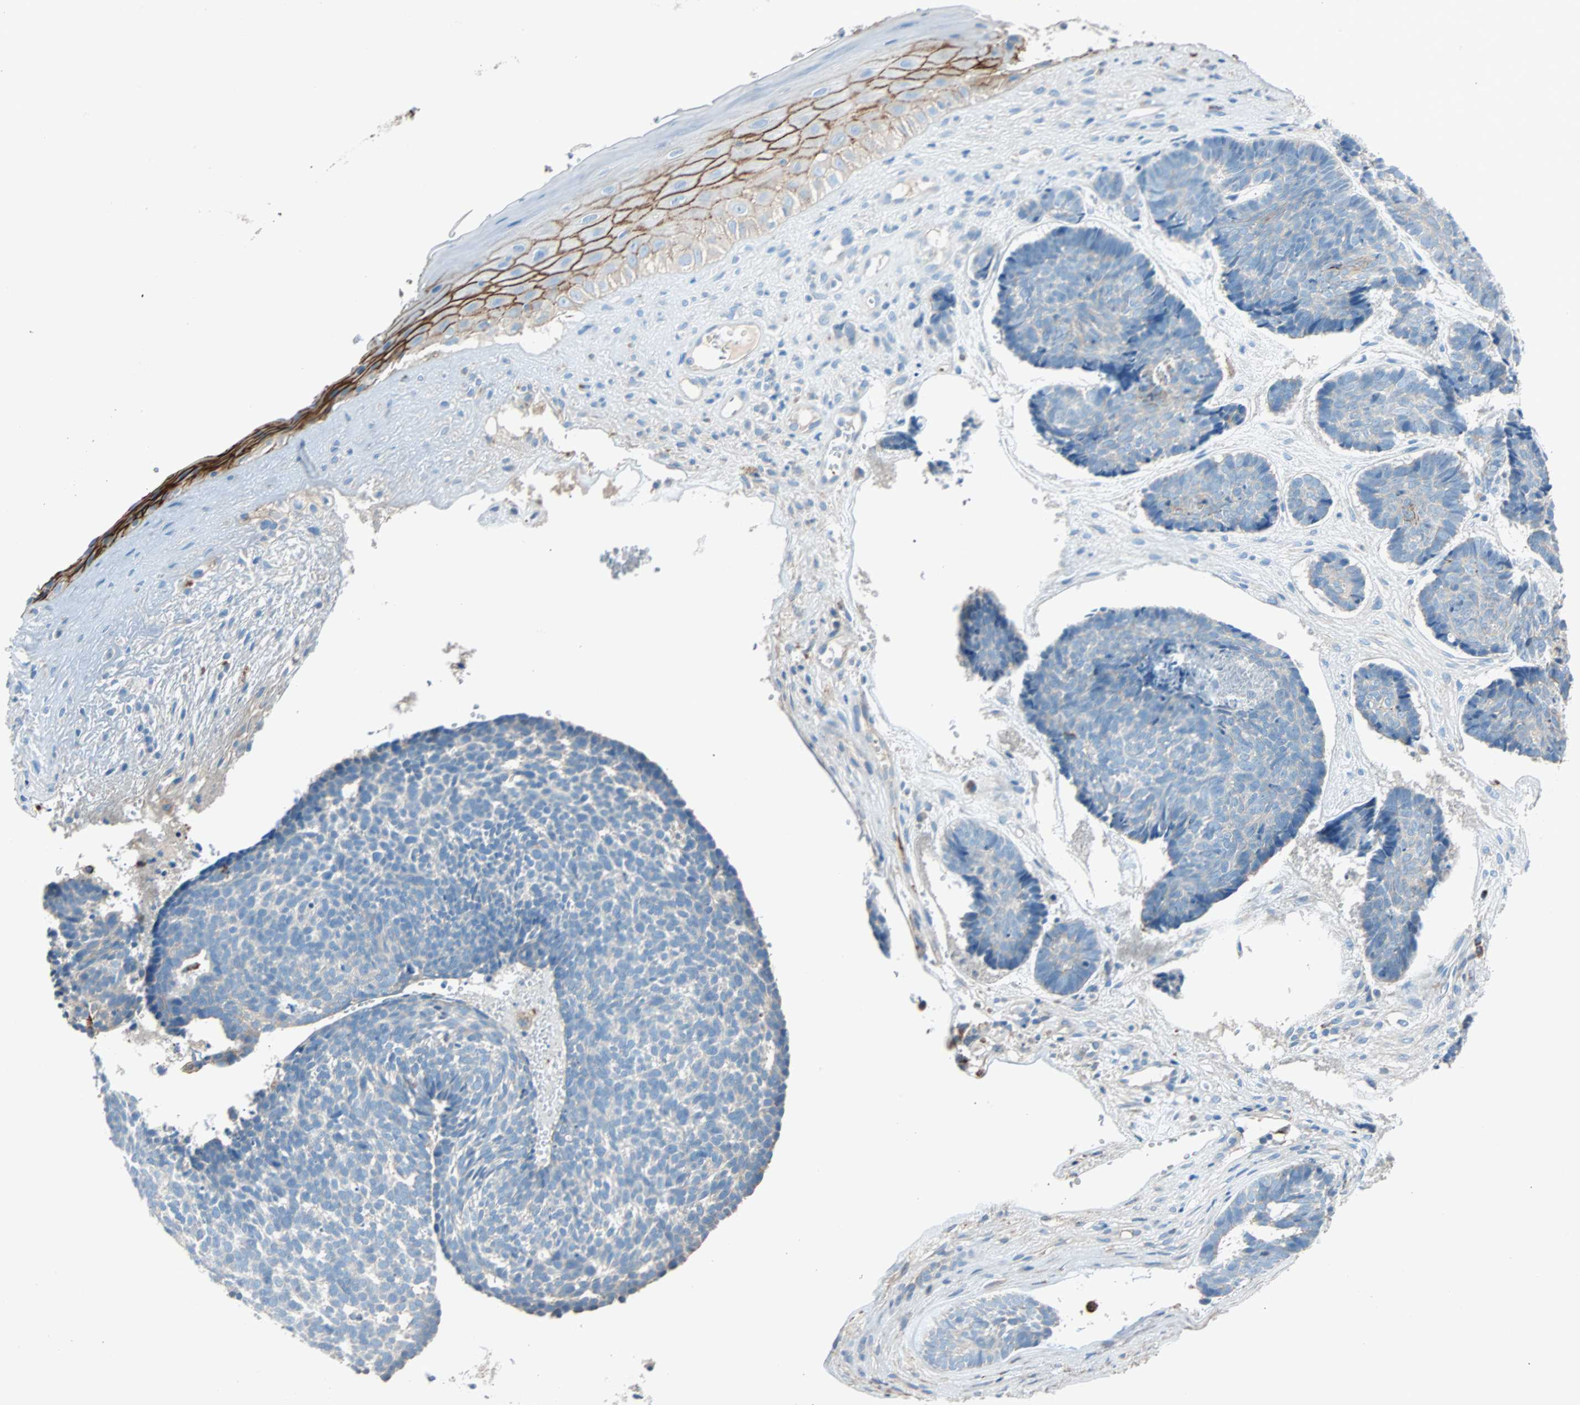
{"staining": {"intensity": "weak", "quantity": "25%-75%", "location": "cytoplasmic/membranous"}, "tissue": "skin cancer", "cell_type": "Tumor cells", "image_type": "cancer", "snomed": [{"axis": "morphology", "description": "Basal cell carcinoma"}, {"axis": "topography", "description": "Skin"}], "caption": "There is low levels of weak cytoplasmic/membranous expression in tumor cells of skin cancer (basal cell carcinoma), as demonstrated by immunohistochemical staining (brown color).", "gene": "LY6G6F", "patient": {"sex": "male", "age": 84}}